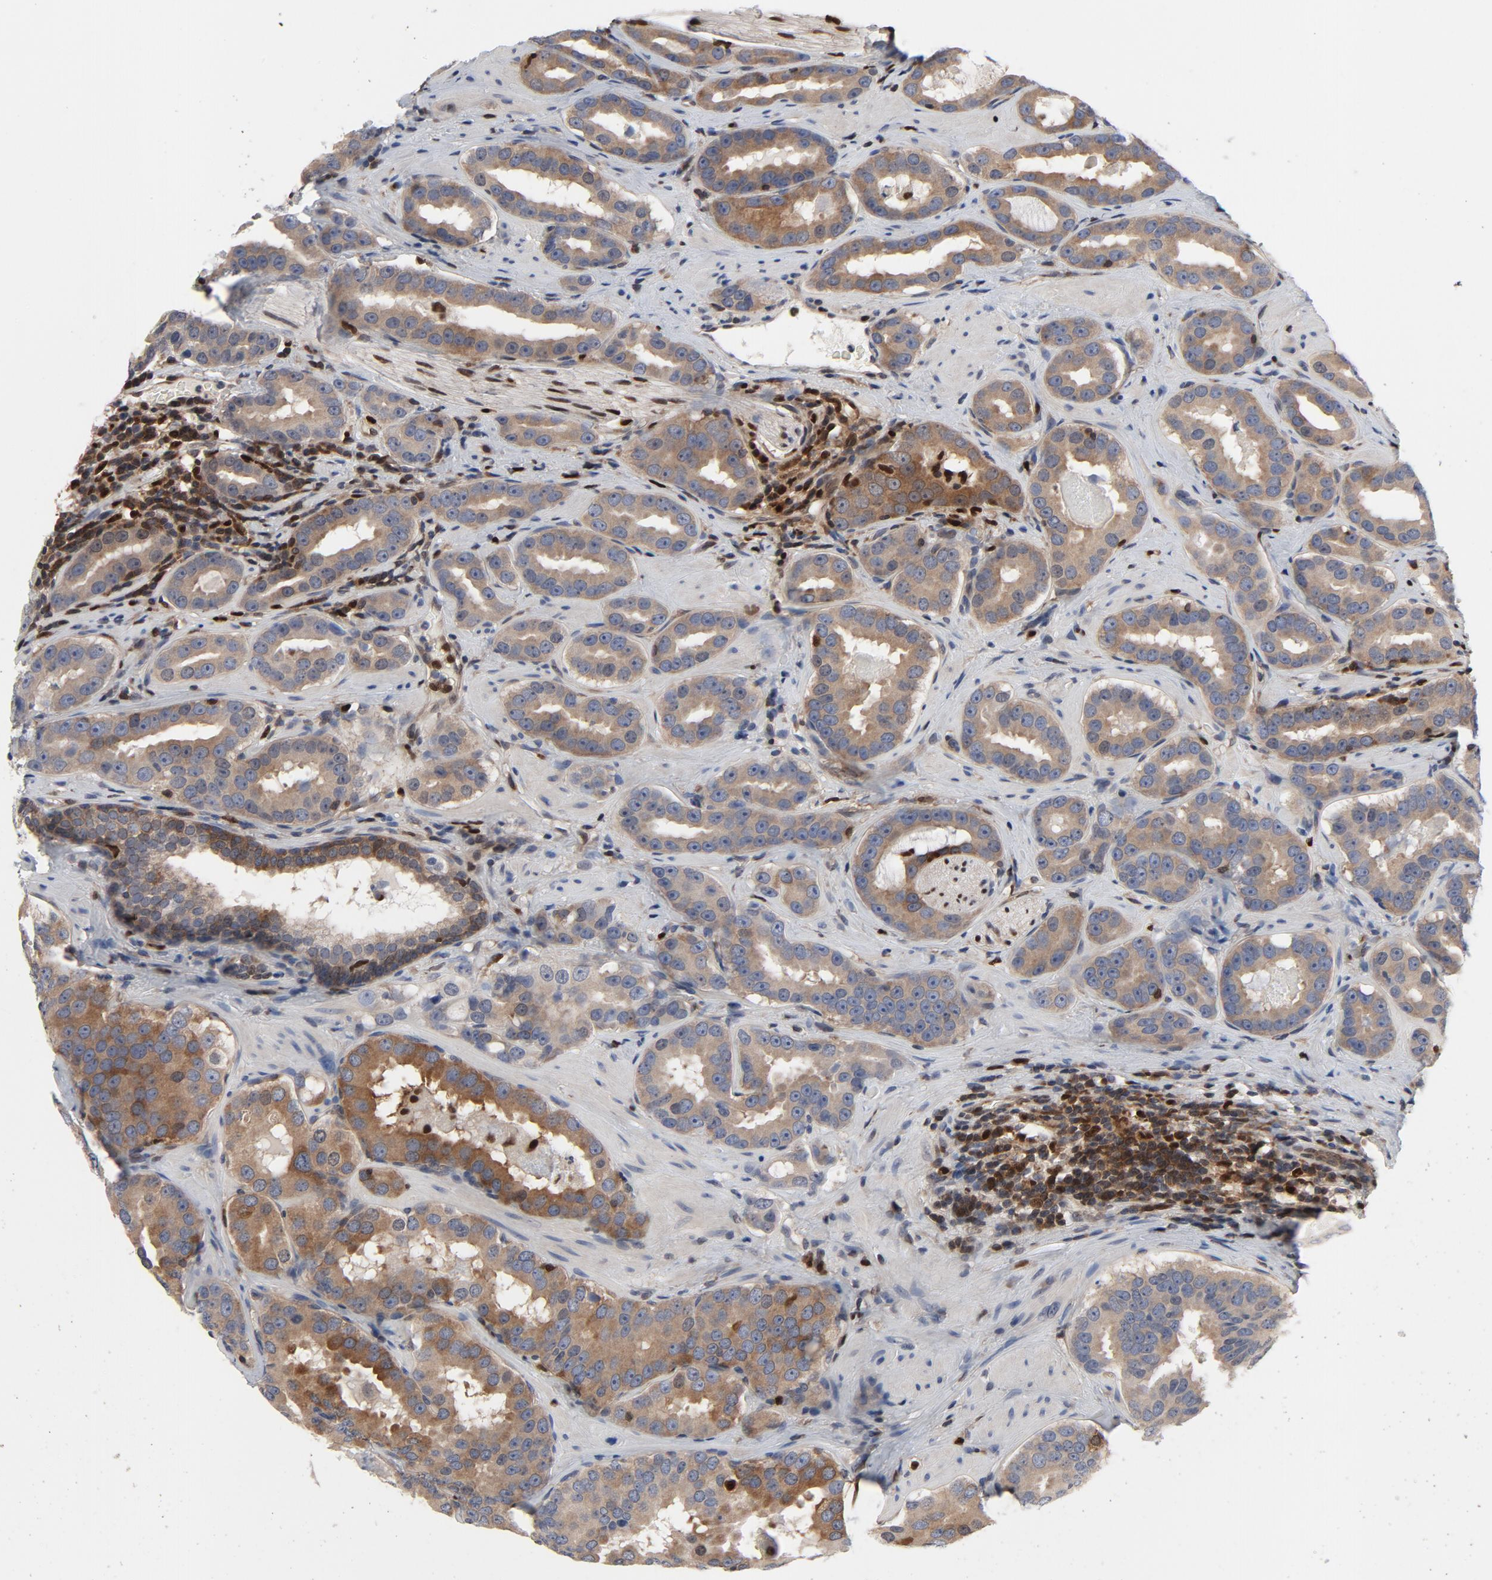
{"staining": {"intensity": "moderate", "quantity": ">75%", "location": "cytoplasmic/membranous"}, "tissue": "prostate cancer", "cell_type": "Tumor cells", "image_type": "cancer", "snomed": [{"axis": "morphology", "description": "Adenocarcinoma, Low grade"}, {"axis": "topography", "description": "Prostate"}], "caption": "Prostate cancer (adenocarcinoma (low-grade)) stained with a protein marker shows moderate staining in tumor cells.", "gene": "NFKB1", "patient": {"sex": "male", "age": 59}}